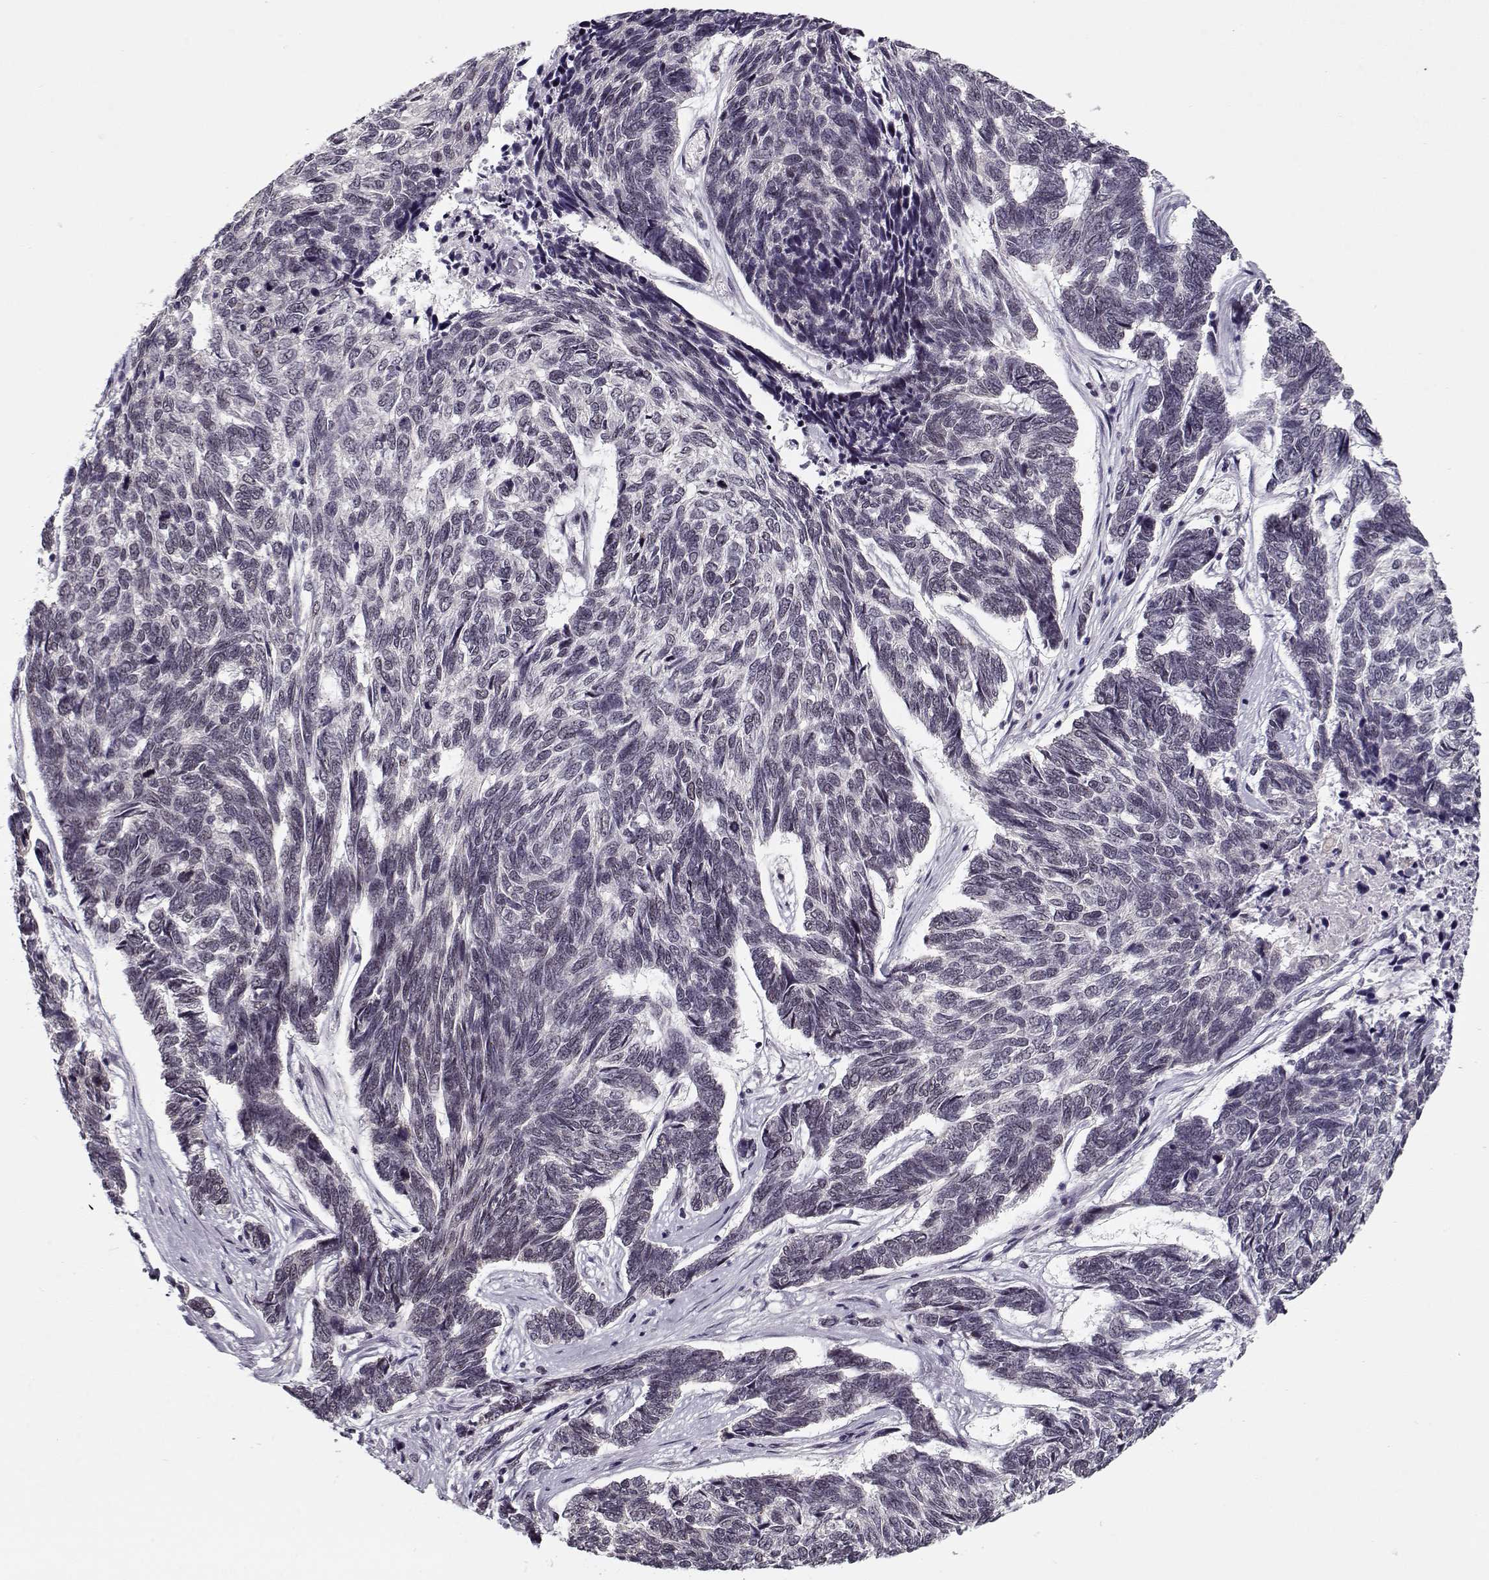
{"staining": {"intensity": "negative", "quantity": "none", "location": "none"}, "tissue": "skin cancer", "cell_type": "Tumor cells", "image_type": "cancer", "snomed": [{"axis": "morphology", "description": "Basal cell carcinoma"}, {"axis": "topography", "description": "Skin"}], "caption": "Skin cancer was stained to show a protein in brown. There is no significant positivity in tumor cells.", "gene": "TESPA1", "patient": {"sex": "female", "age": 65}}